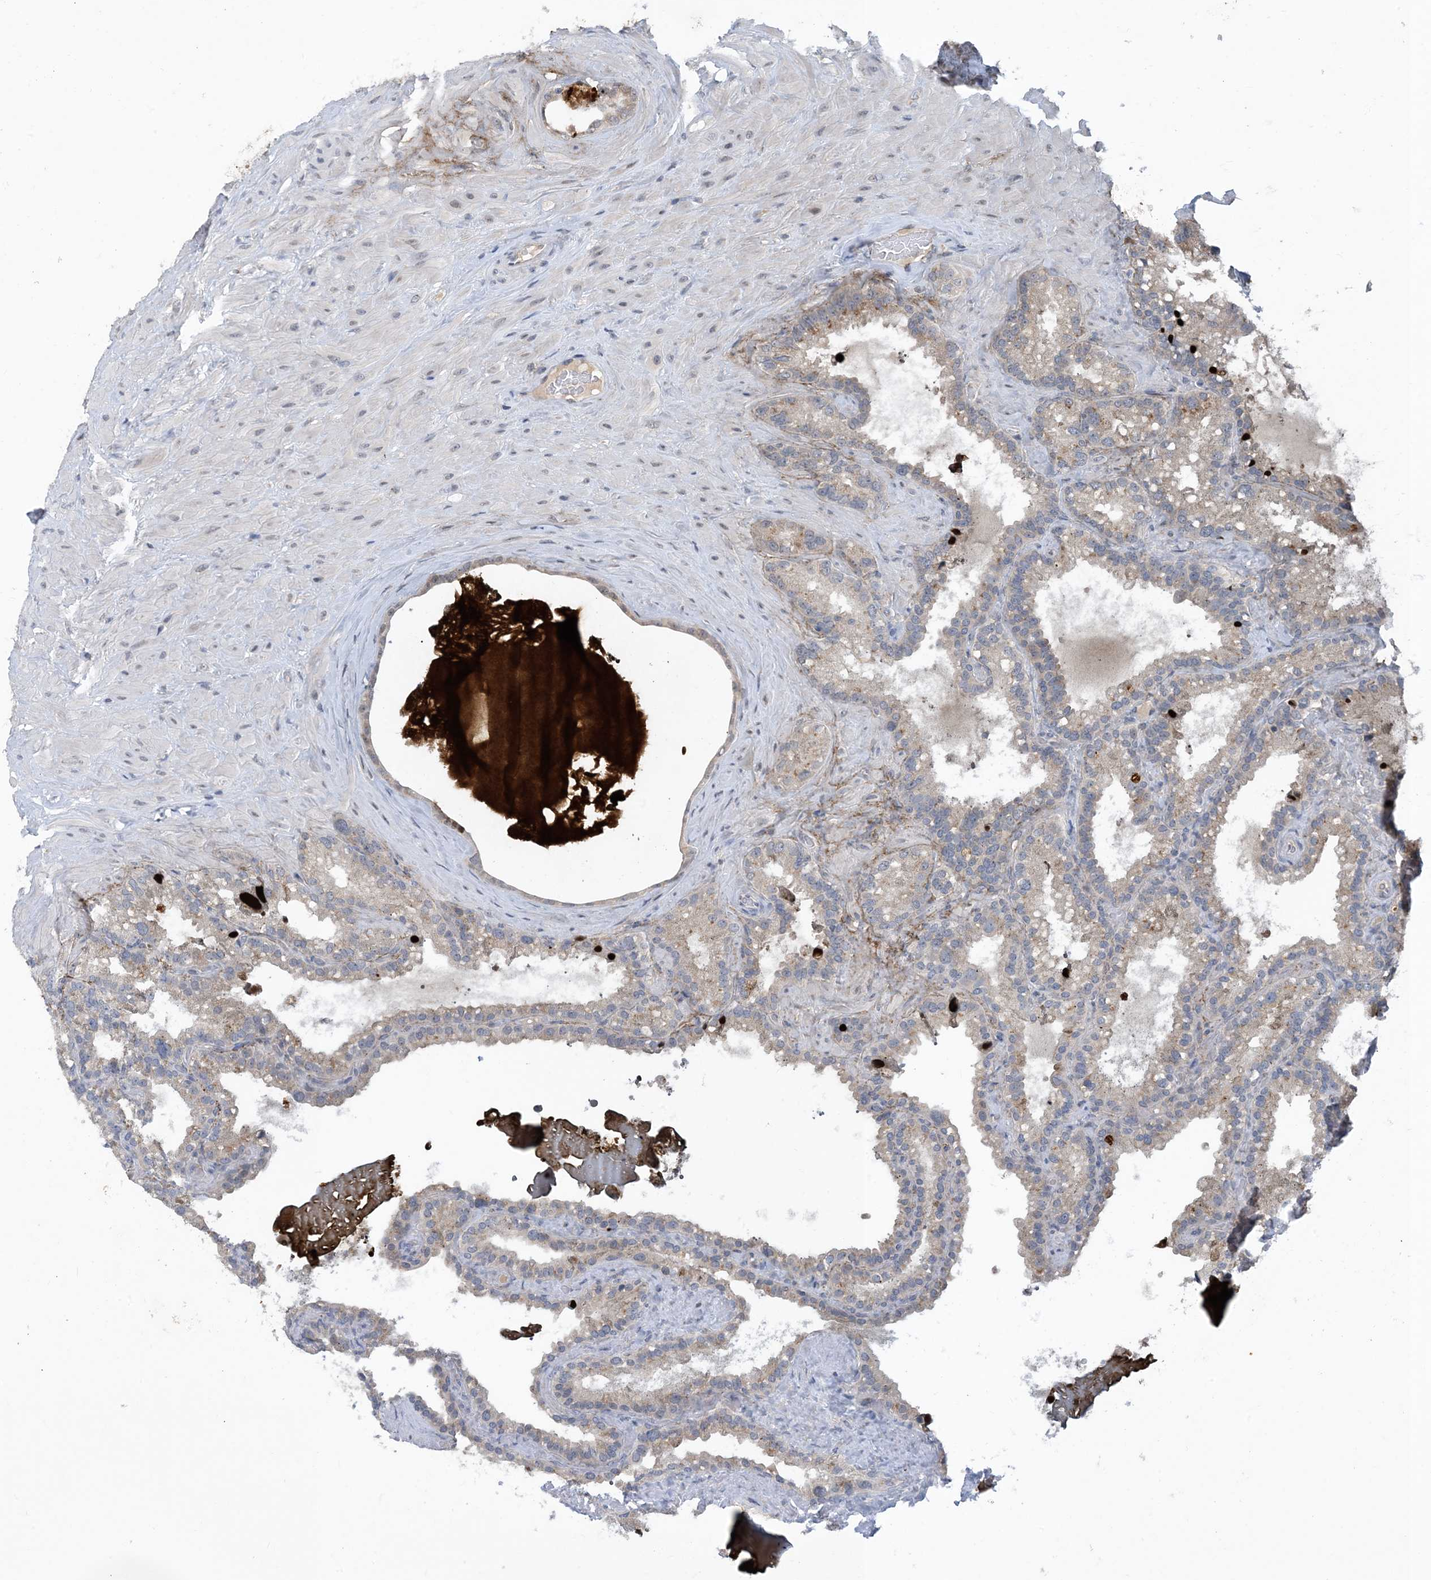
{"staining": {"intensity": "weak", "quantity": "25%-75%", "location": "cytoplasmic/membranous"}, "tissue": "seminal vesicle", "cell_type": "Glandular cells", "image_type": "normal", "snomed": [{"axis": "morphology", "description": "Normal tissue, NOS"}, {"axis": "topography", "description": "Prostate"}, {"axis": "topography", "description": "Seminal veicle"}], "caption": "An IHC micrograph of benign tissue is shown. Protein staining in brown labels weak cytoplasmic/membranous positivity in seminal vesicle within glandular cells. The staining was performed using DAB, with brown indicating positive protein expression. Nuclei are stained blue with hematoxylin.", "gene": "TINAG", "patient": {"sex": "male", "age": 68}}